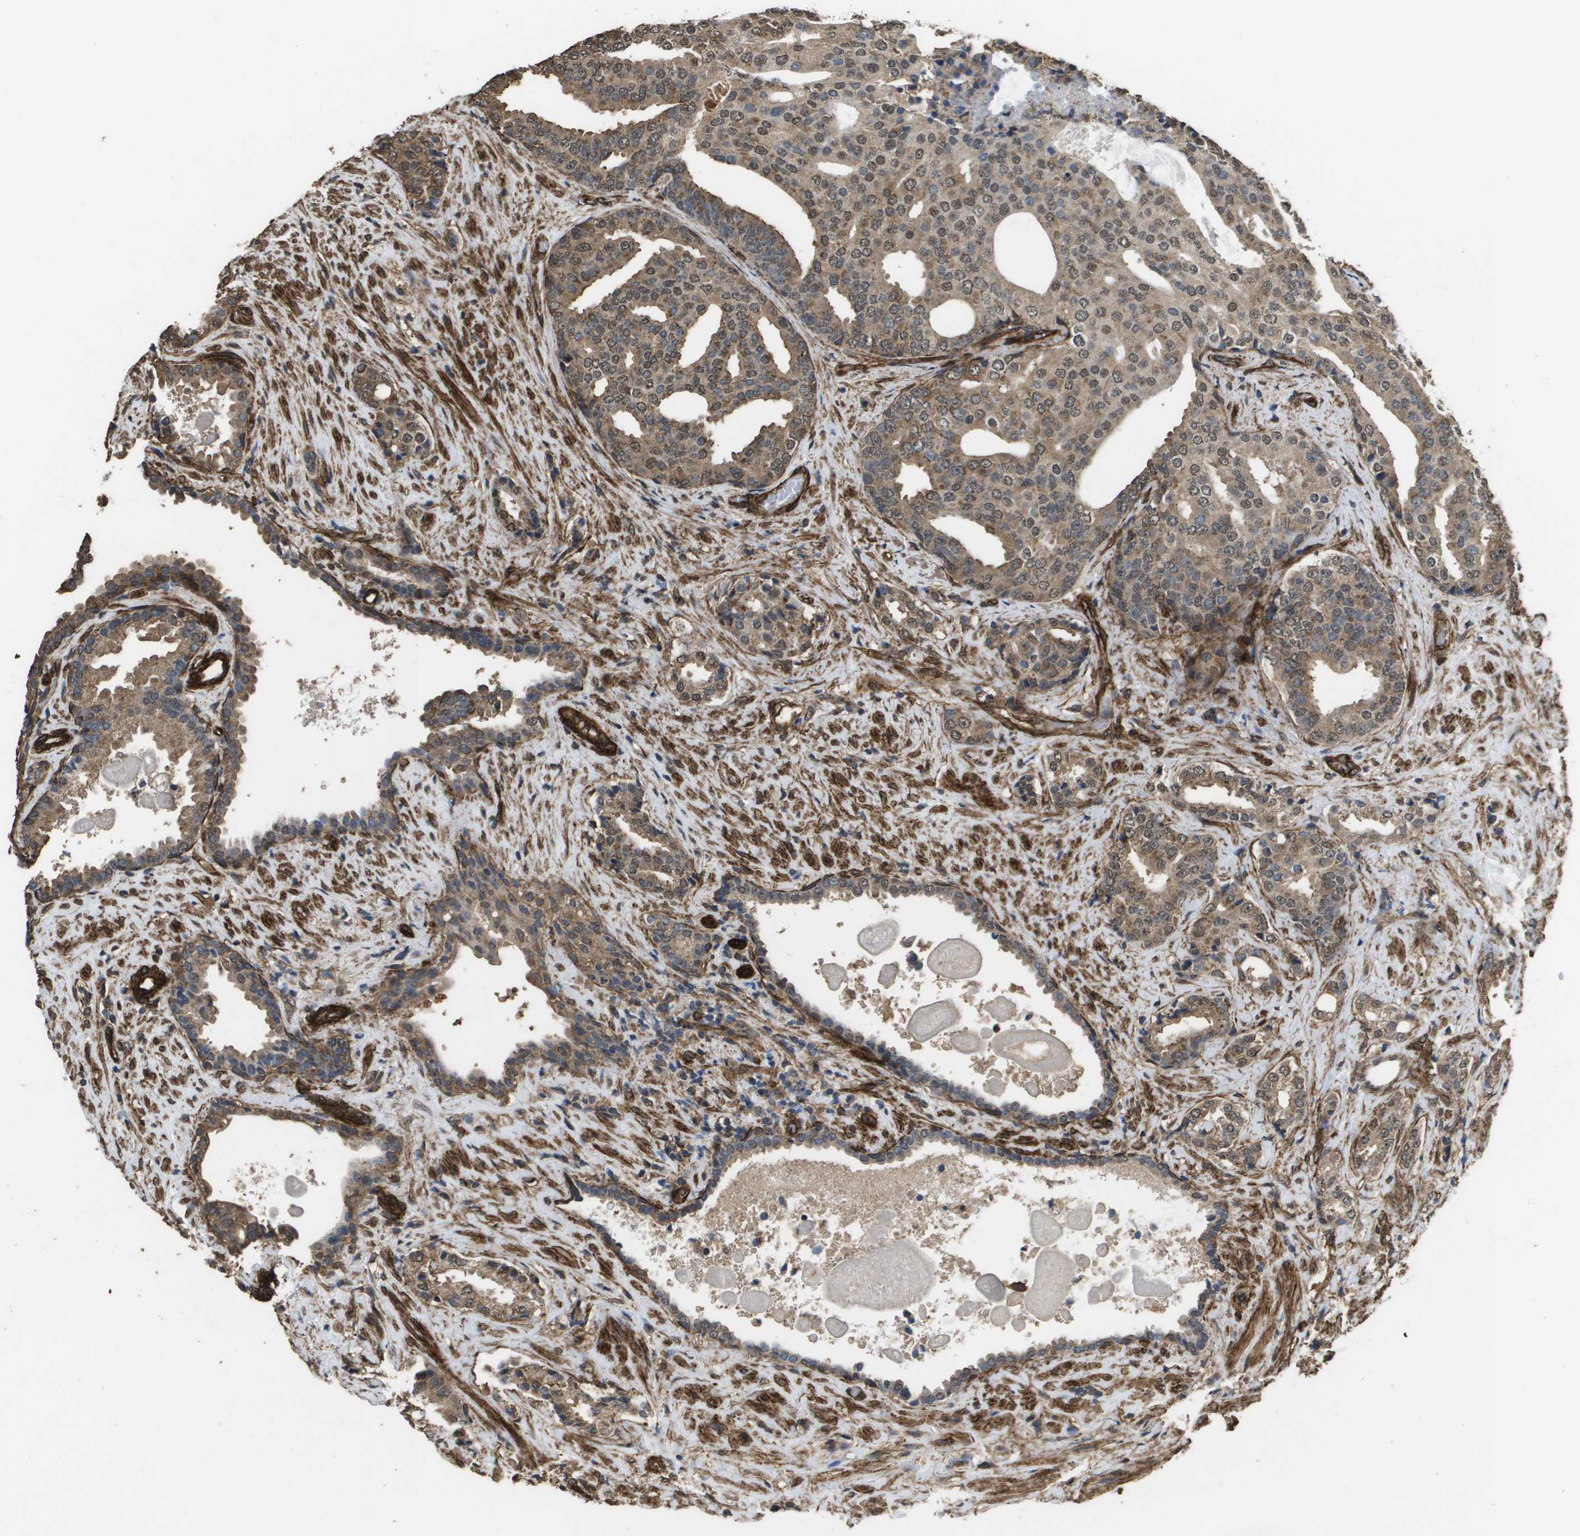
{"staining": {"intensity": "moderate", "quantity": ">75%", "location": "cytoplasmic/membranous,nuclear"}, "tissue": "prostate cancer", "cell_type": "Tumor cells", "image_type": "cancer", "snomed": [{"axis": "morphology", "description": "Adenocarcinoma, High grade"}, {"axis": "topography", "description": "Prostate"}], "caption": "Protein analysis of prostate high-grade adenocarcinoma tissue exhibits moderate cytoplasmic/membranous and nuclear positivity in about >75% of tumor cells. (IHC, brightfield microscopy, high magnification).", "gene": "AAMP", "patient": {"sex": "male", "age": 71}}